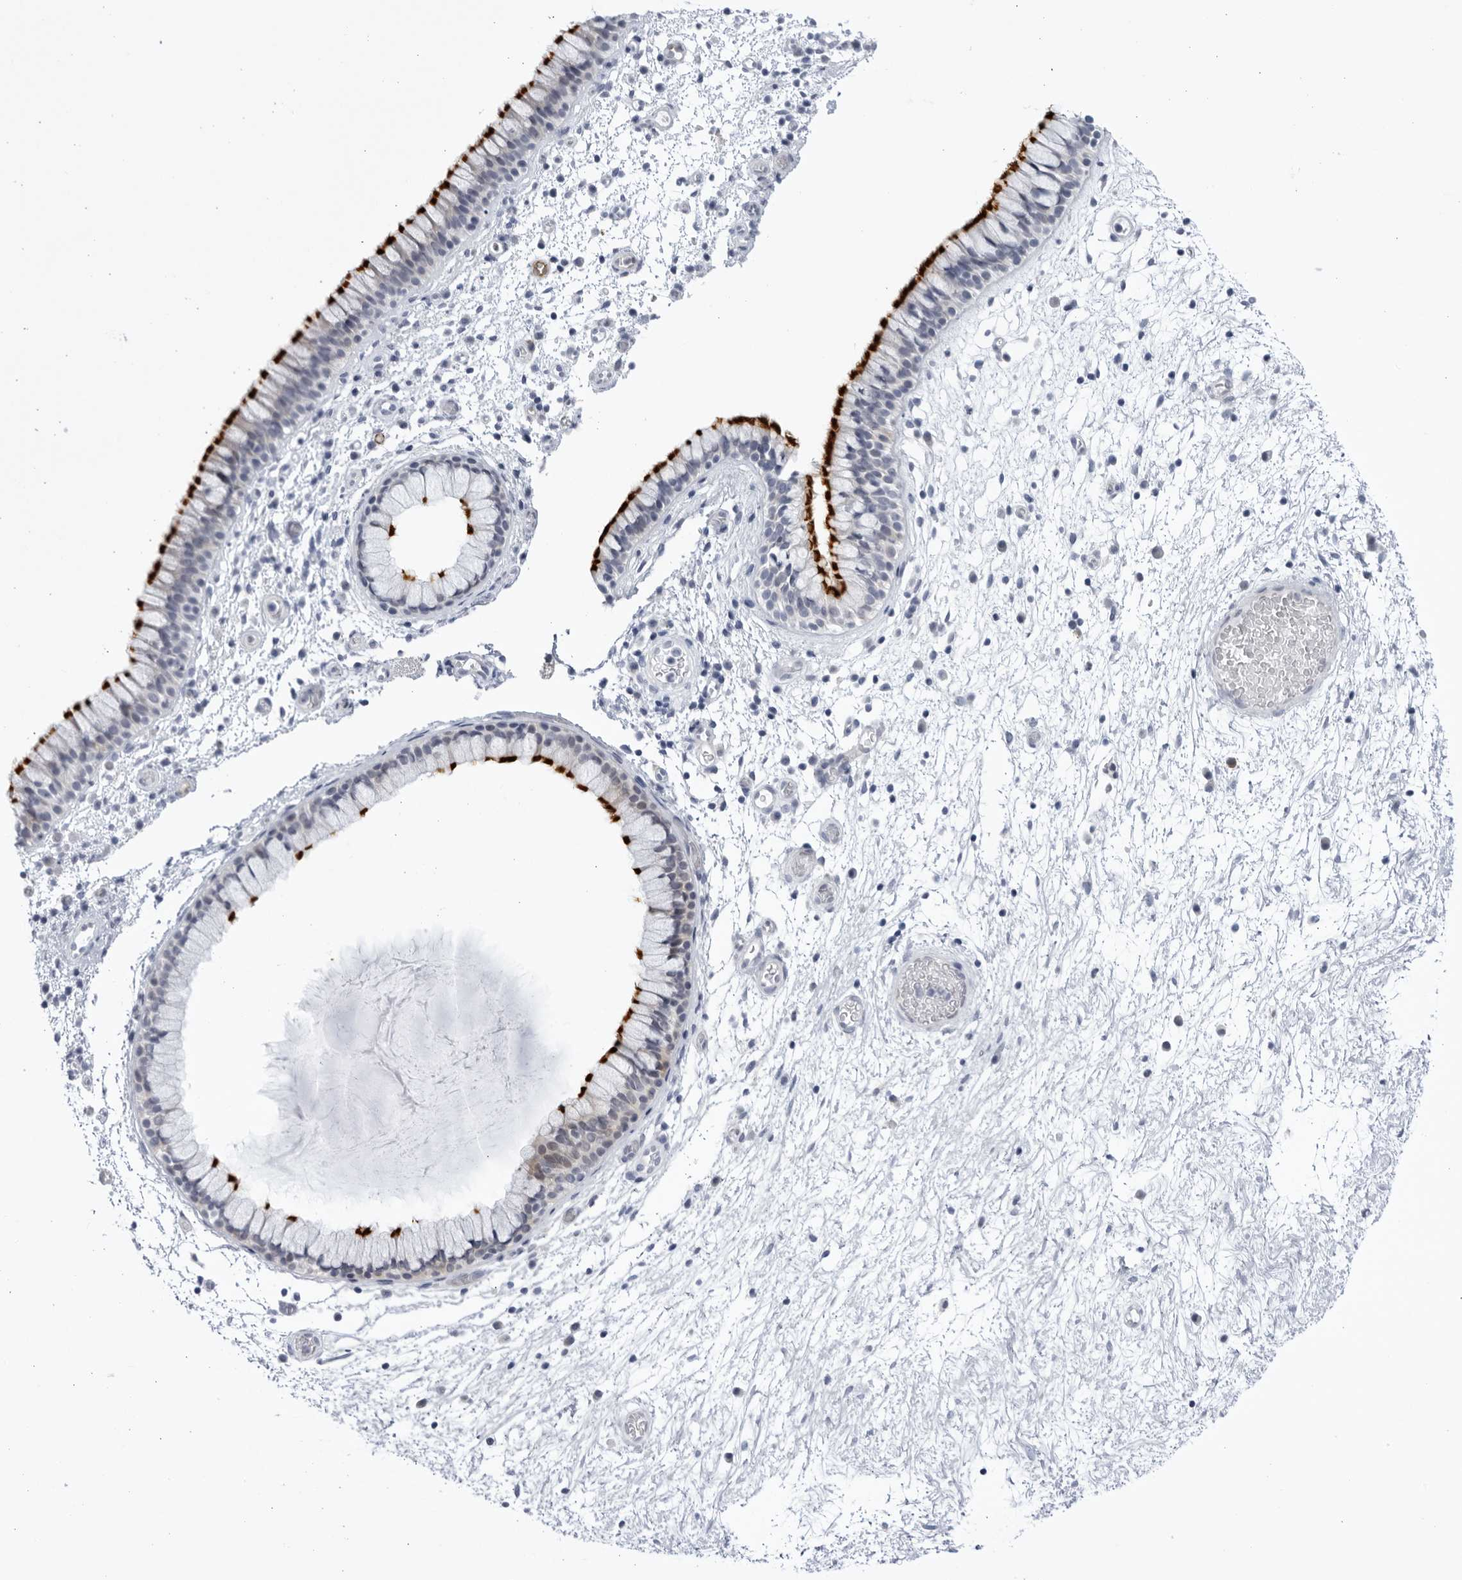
{"staining": {"intensity": "strong", "quantity": ">75%", "location": "cytoplasmic/membranous"}, "tissue": "nasopharynx", "cell_type": "Respiratory epithelial cells", "image_type": "normal", "snomed": [{"axis": "morphology", "description": "Normal tissue, NOS"}, {"axis": "morphology", "description": "Inflammation, NOS"}, {"axis": "topography", "description": "Nasopharynx"}], "caption": "Strong cytoplasmic/membranous staining is present in approximately >75% of respiratory epithelial cells in benign nasopharynx.", "gene": "CCDC181", "patient": {"sex": "male", "age": 48}}